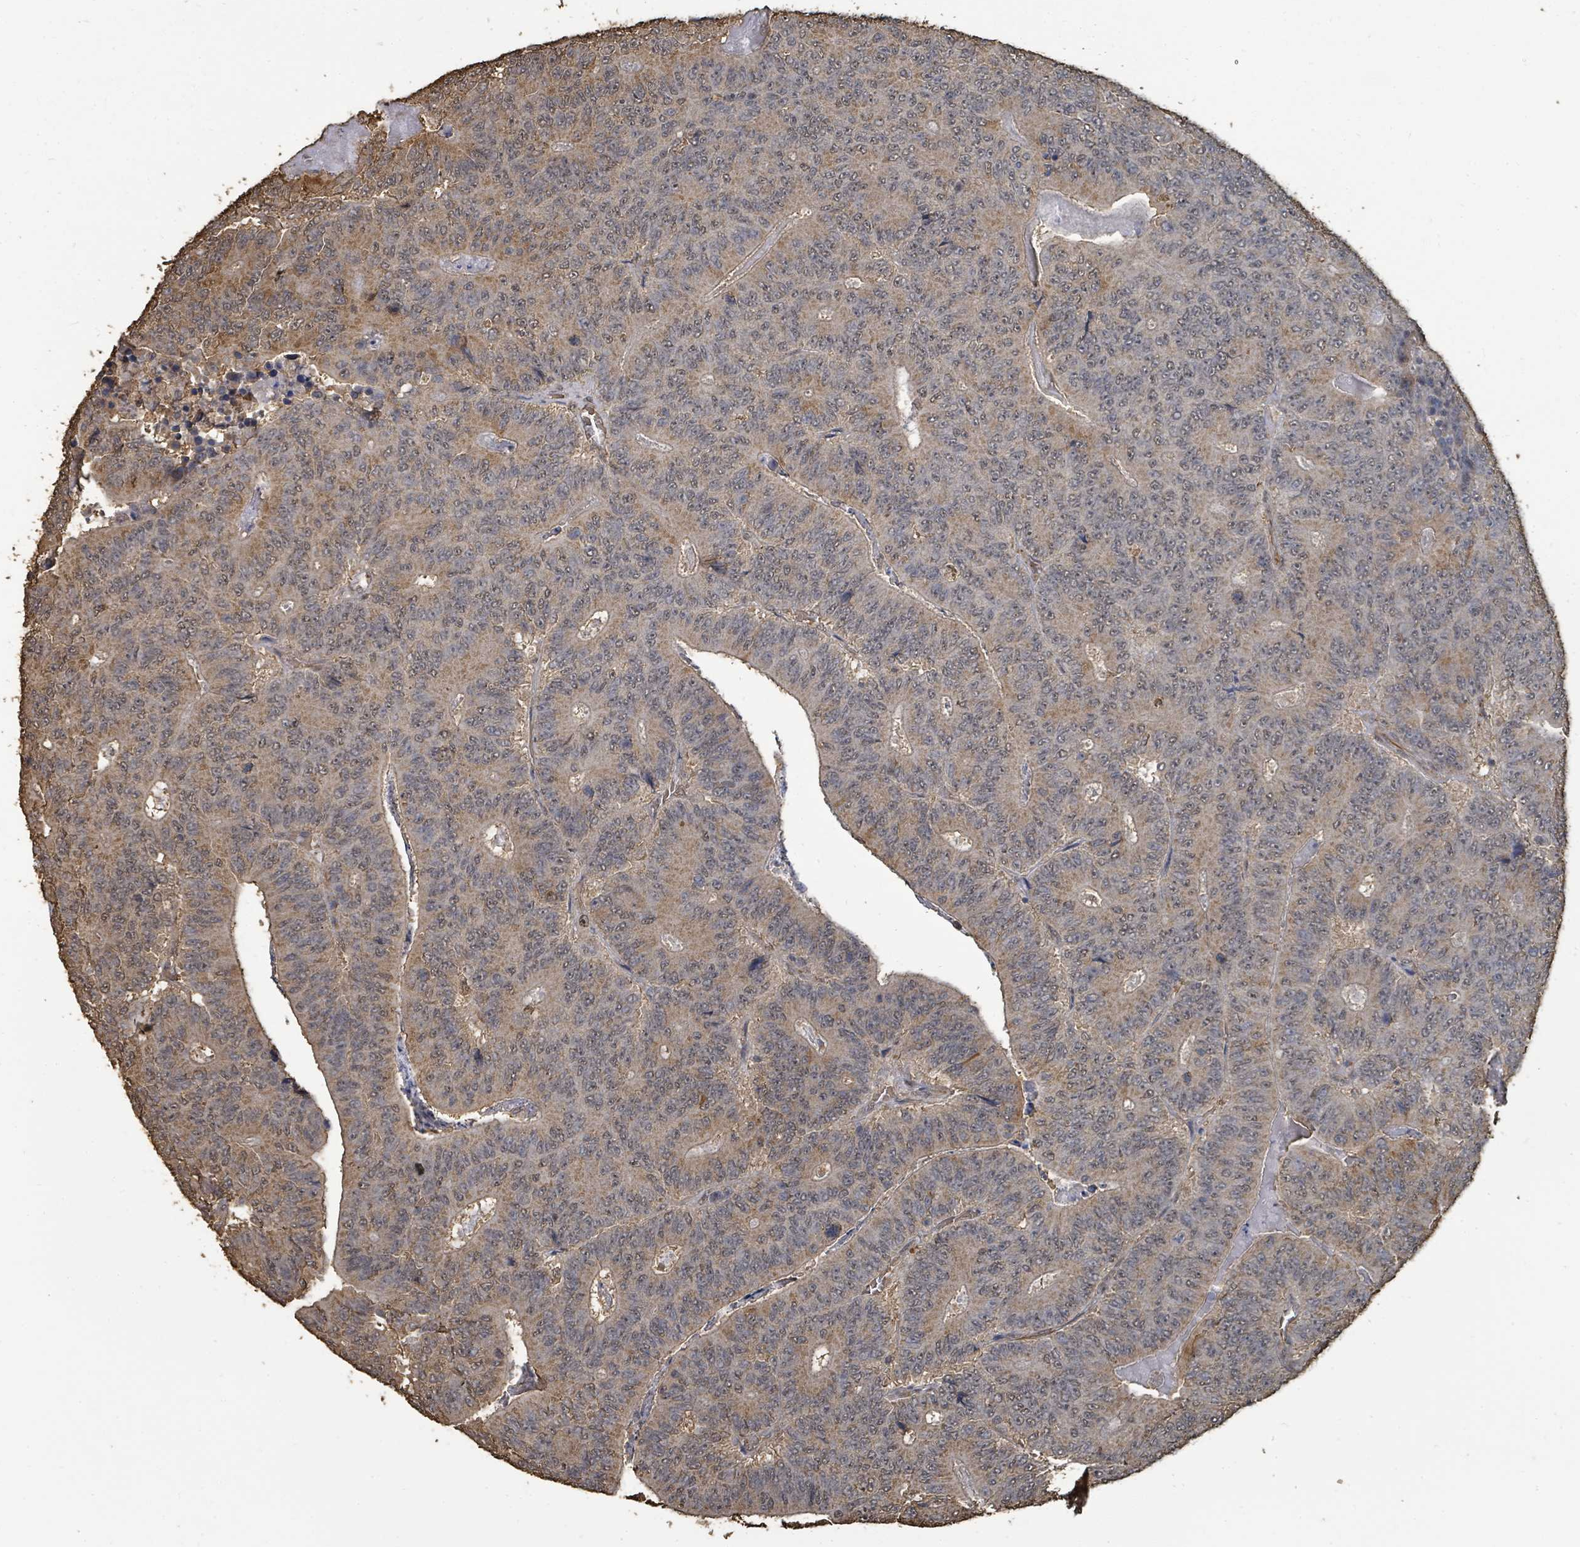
{"staining": {"intensity": "weak", "quantity": "25%-75%", "location": "cytoplasmic/membranous,nuclear"}, "tissue": "colorectal cancer", "cell_type": "Tumor cells", "image_type": "cancer", "snomed": [{"axis": "morphology", "description": "Adenocarcinoma, NOS"}, {"axis": "topography", "description": "Colon"}], "caption": "Human colorectal cancer stained with a brown dye demonstrates weak cytoplasmic/membranous and nuclear positive staining in approximately 25%-75% of tumor cells.", "gene": "C6orf52", "patient": {"sex": "male", "age": 83}}